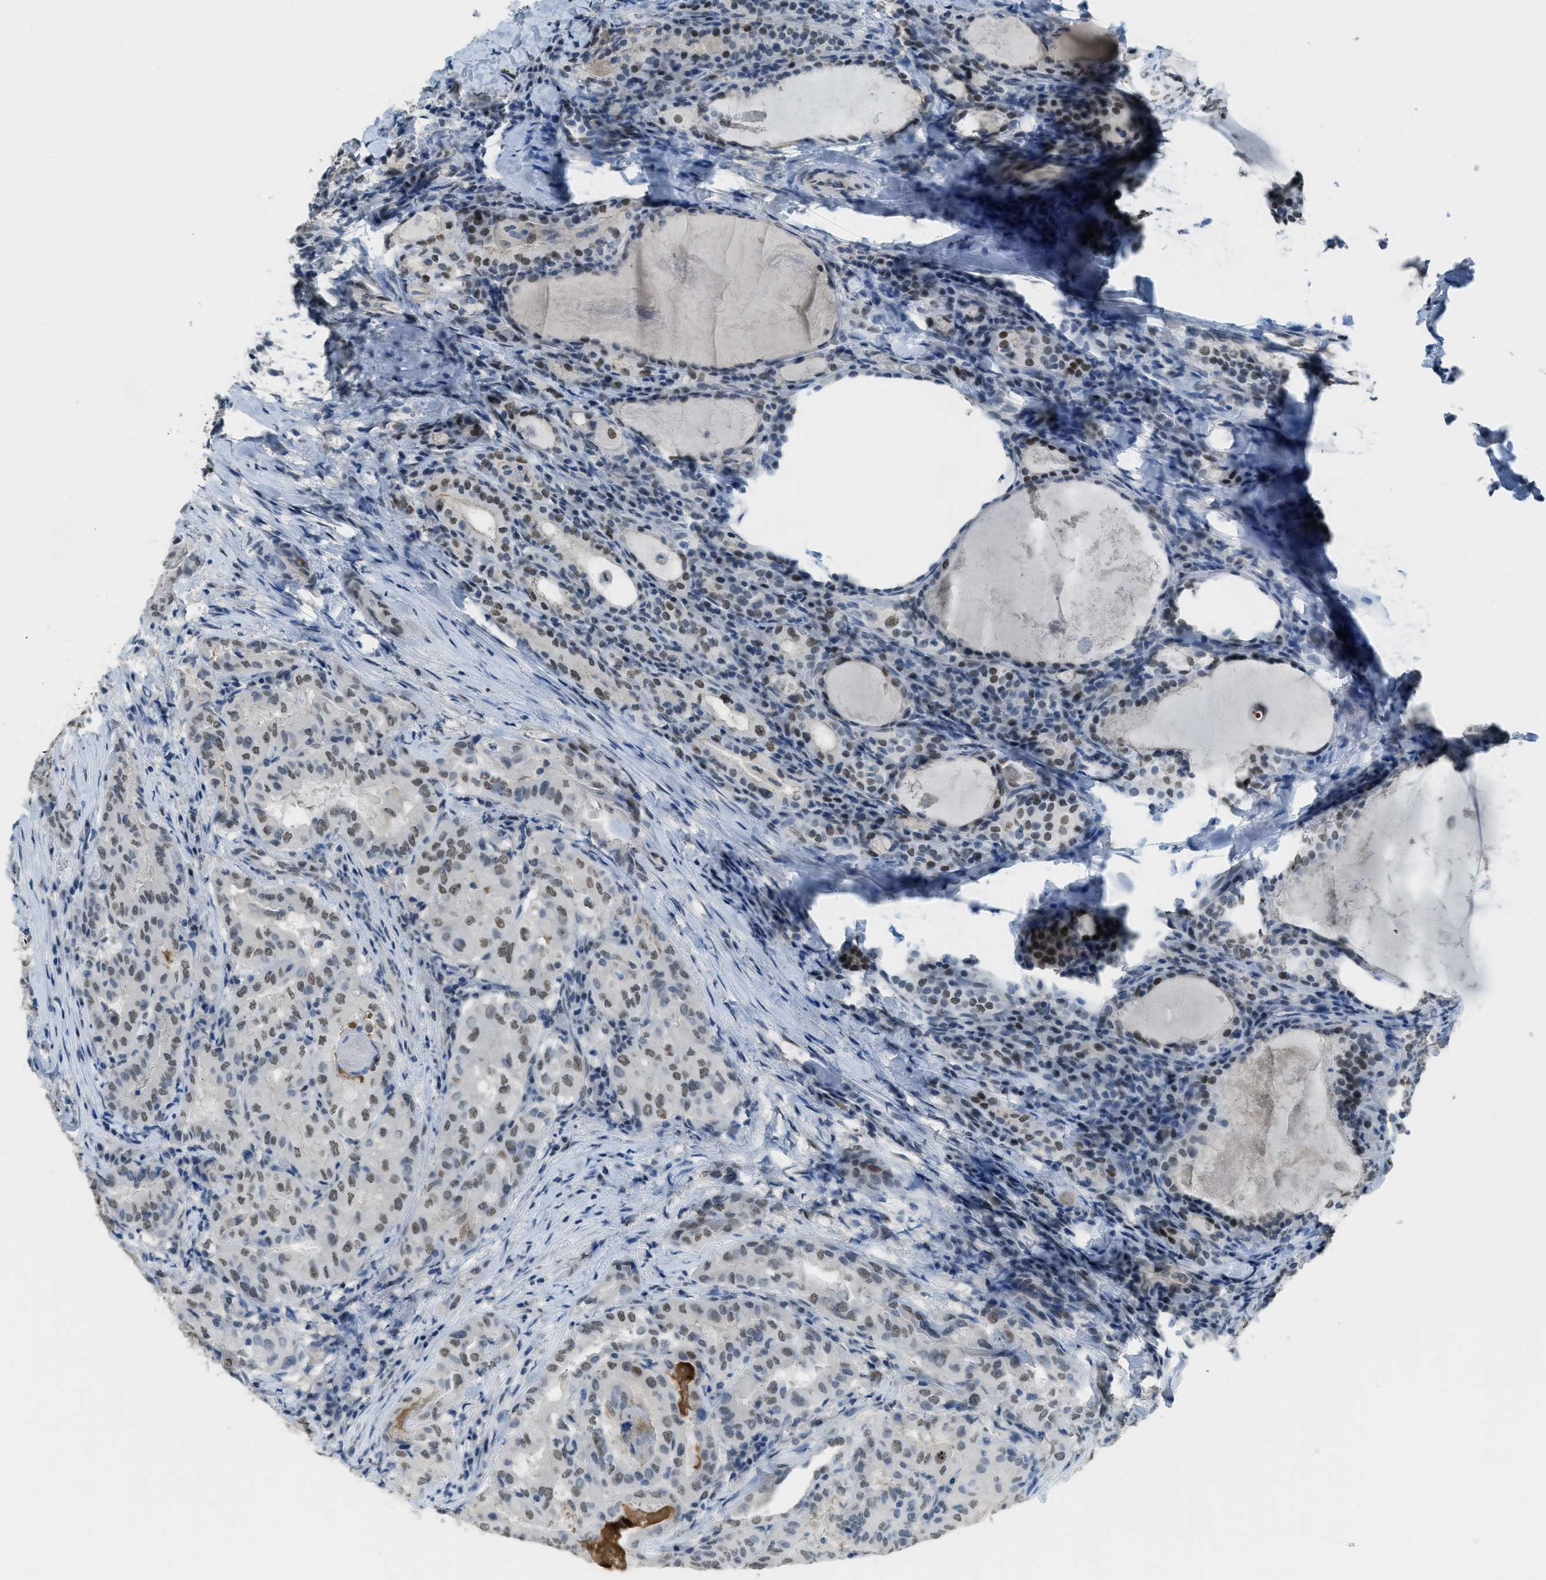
{"staining": {"intensity": "moderate", "quantity": ">75%", "location": "nuclear"}, "tissue": "thyroid cancer", "cell_type": "Tumor cells", "image_type": "cancer", "snomed": [{"axis": "morphology", "description": "Papillary adenocarcinoma, NOS"}, {"axis": "topography", "description": "Thyroid gland"}], "caption": "Immunohistochemical staining of human thyroid cancer shows moderate nuclear protein expression in about >75% of tumor cells.", "gene": "TTC13", "patient": {"sex": "female", "age": 42}}